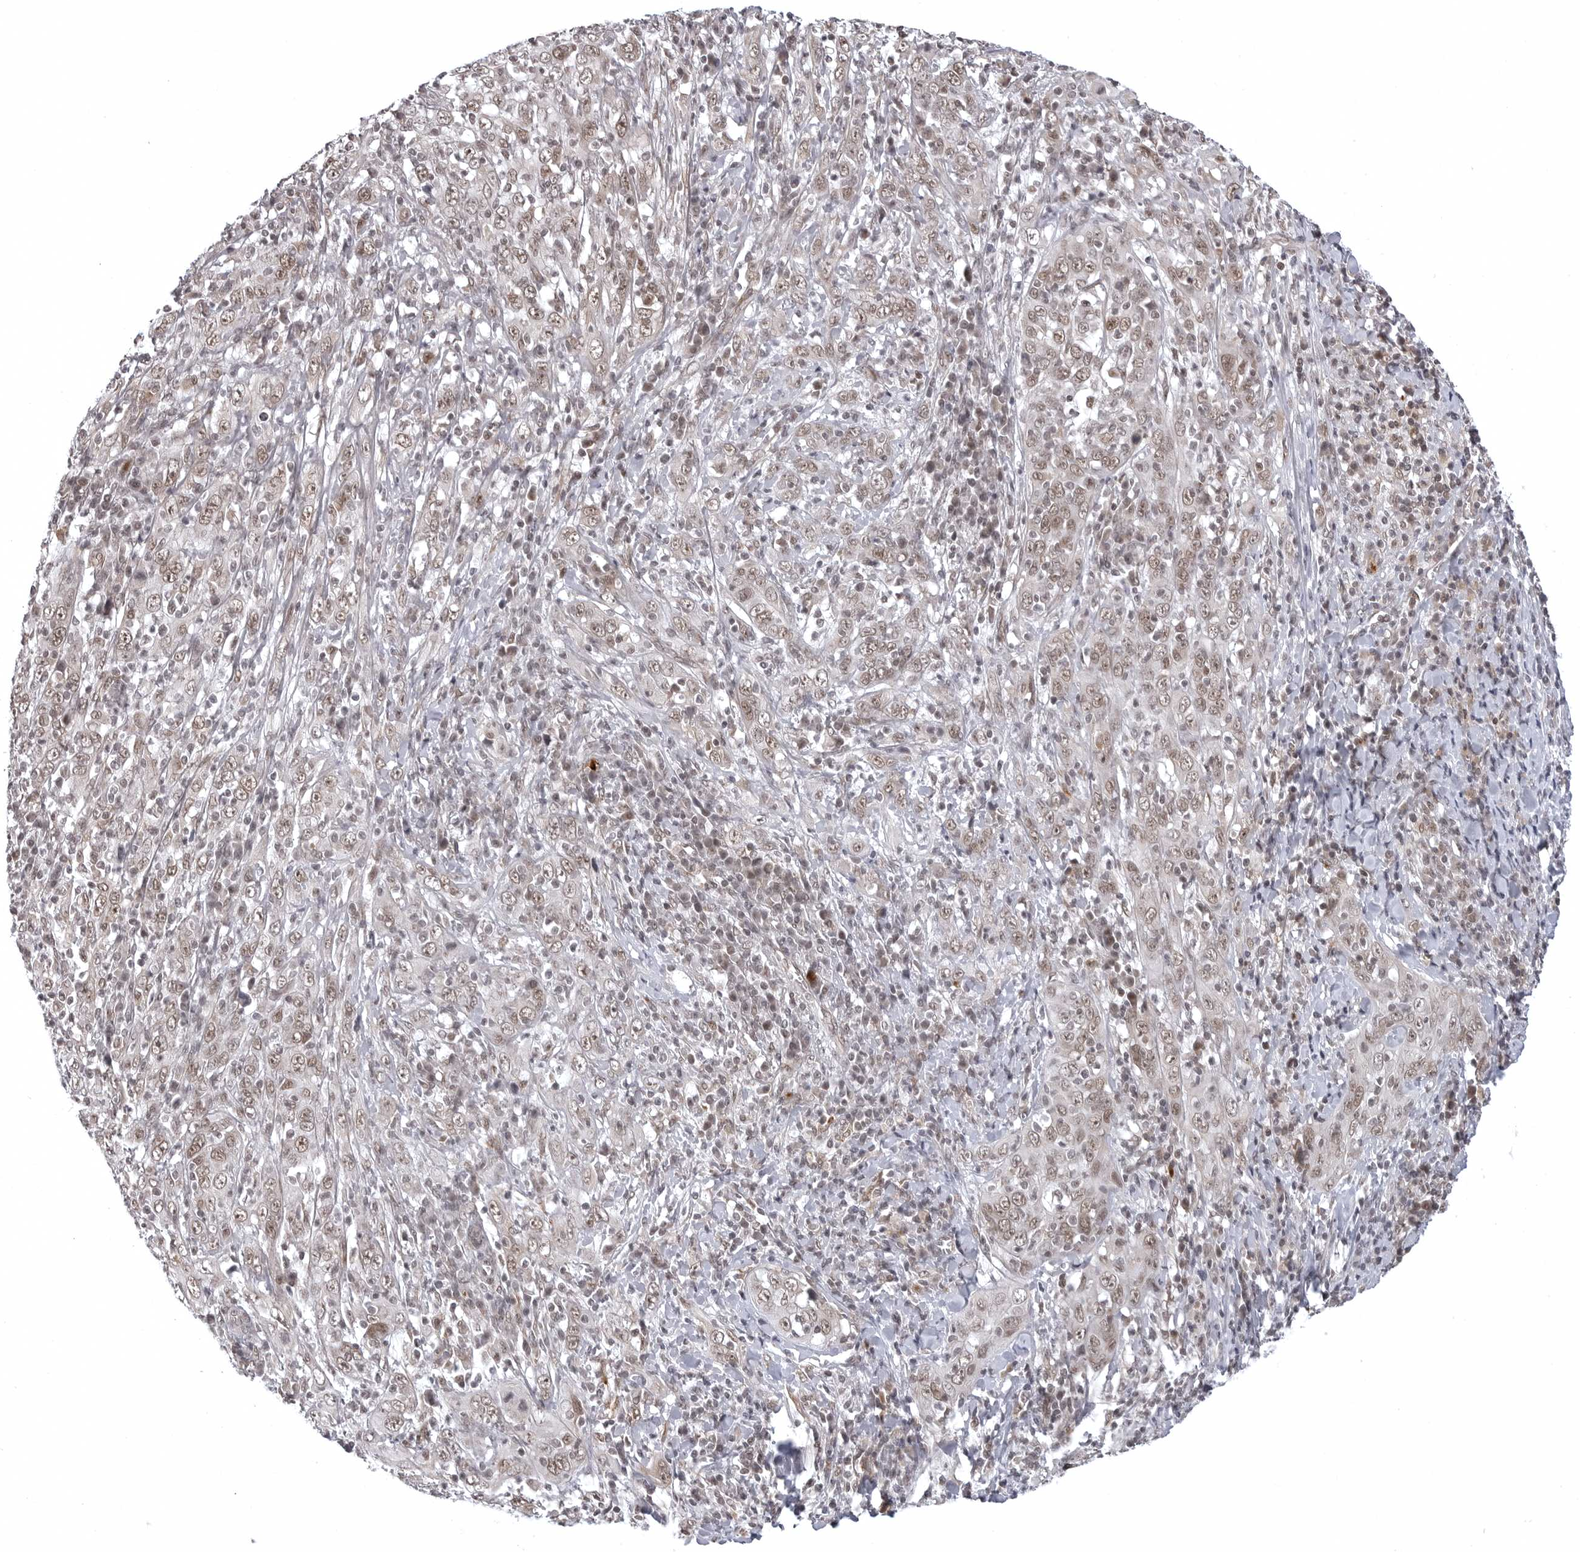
{"staining": {"intensity": "moderate", "quantity": ">75%", "location": "nuclear"}, "tissue": "cervical cancer", "cell_type": "Tumor cells", "image_type": "cancer", "snomed": [{"axis": "morphology", "description": "Squamous cell carcinoma, NOS"}, {"axis": "topography", "description": "Cervix"}], "caption": "The immunohistochemical stain highlights moderate nuclear expression in tumor cells of cervical cancer (squamous cell carcinoma) tissue.", "gene": "PHF3", "patient": {"sex": "female", "age": 46}}